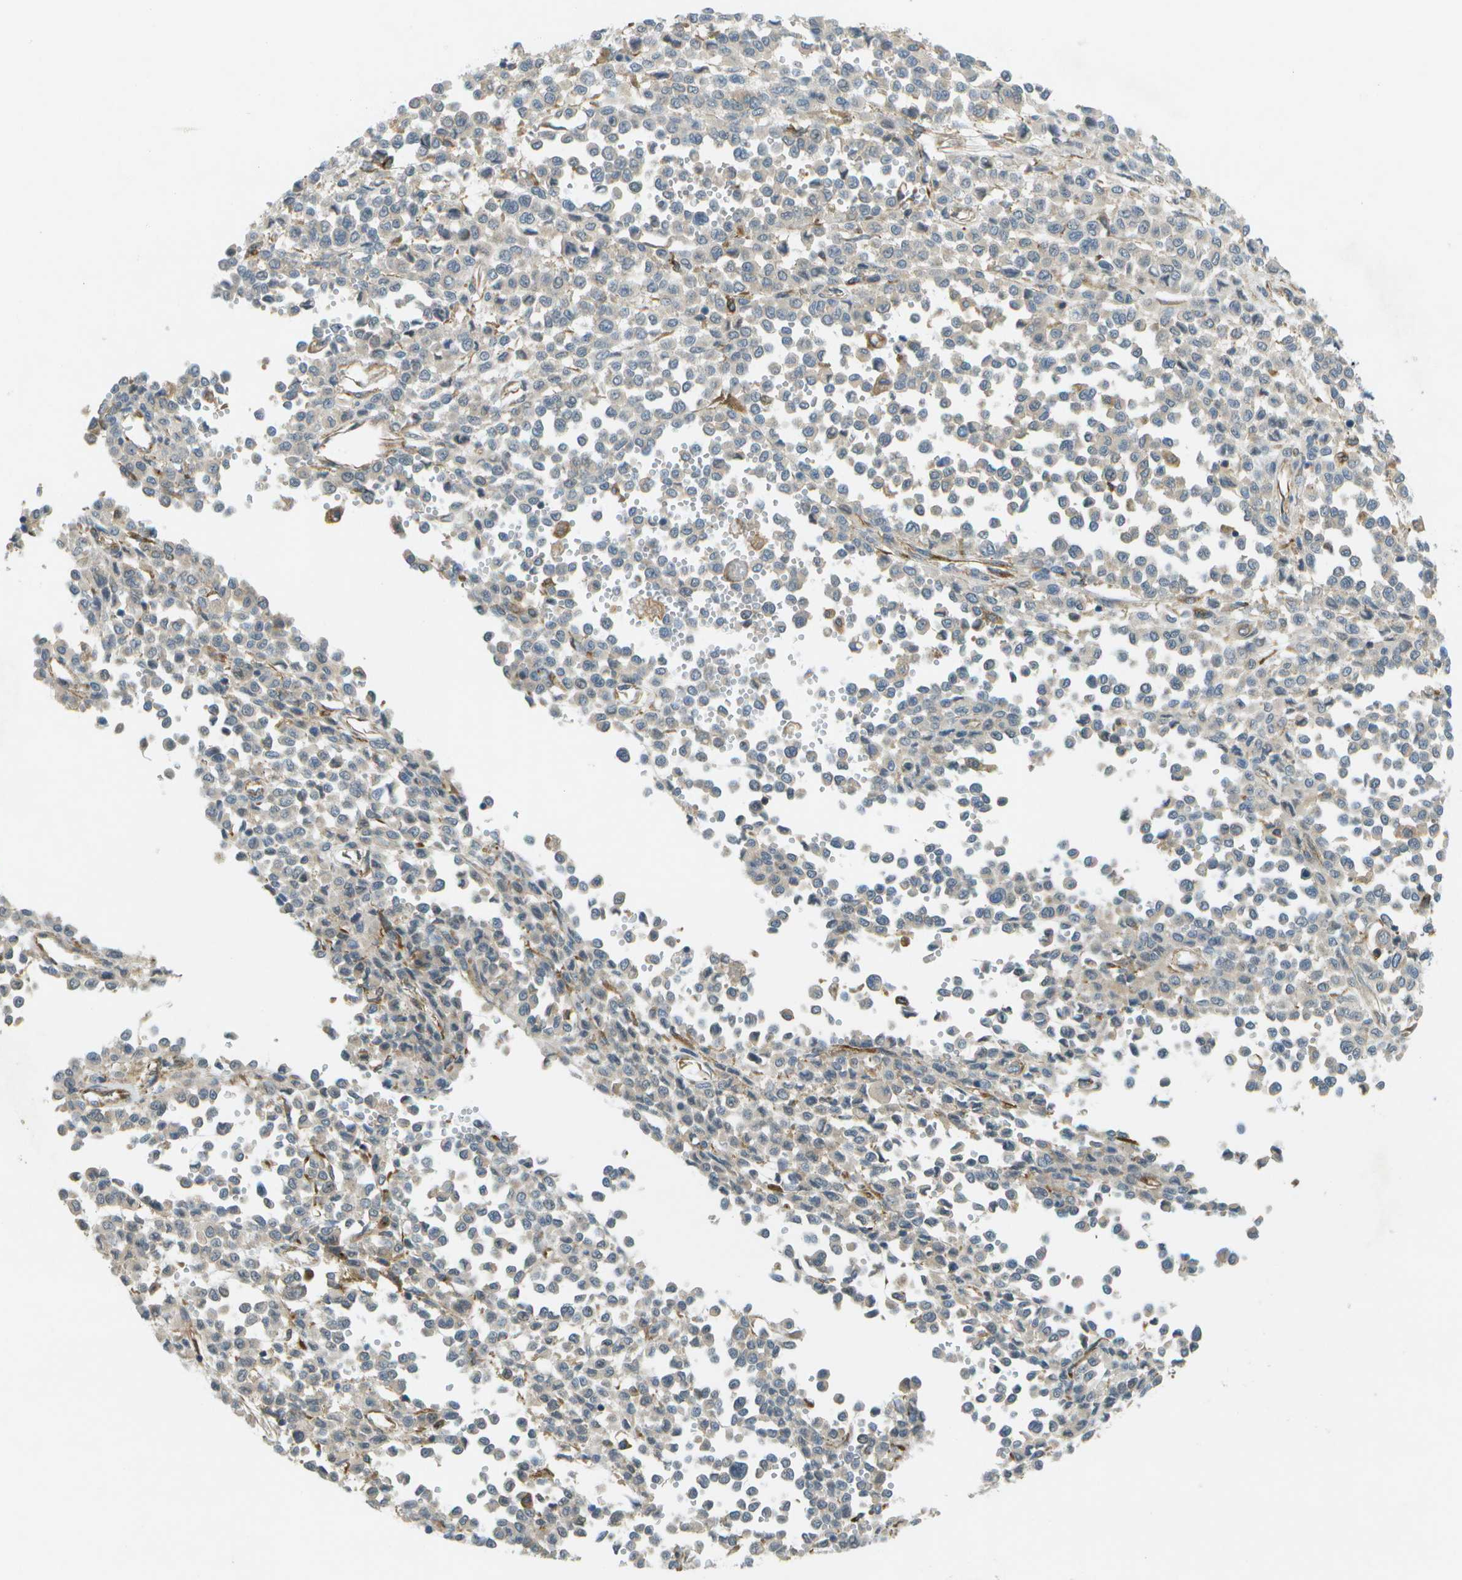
{"staining": {"intensity": "negative", "quantity": "none", "location": "none"}, "tissue": "melanoma", "cell_type": "Tumor cells", "image_type": "cancer", "snomed": [{"axis": "morphology", "description": "Malignant melanoma, Metastatic site"}, {"axis": "topography", "description": "Pancreas"}], "caption": "Malignant melanoma (metastatic site) was stained to show a protein in brown. There is no significant staining in tumor cells.", "gene": "WNK2", "patient": {"sex": "female", "age": 30}}